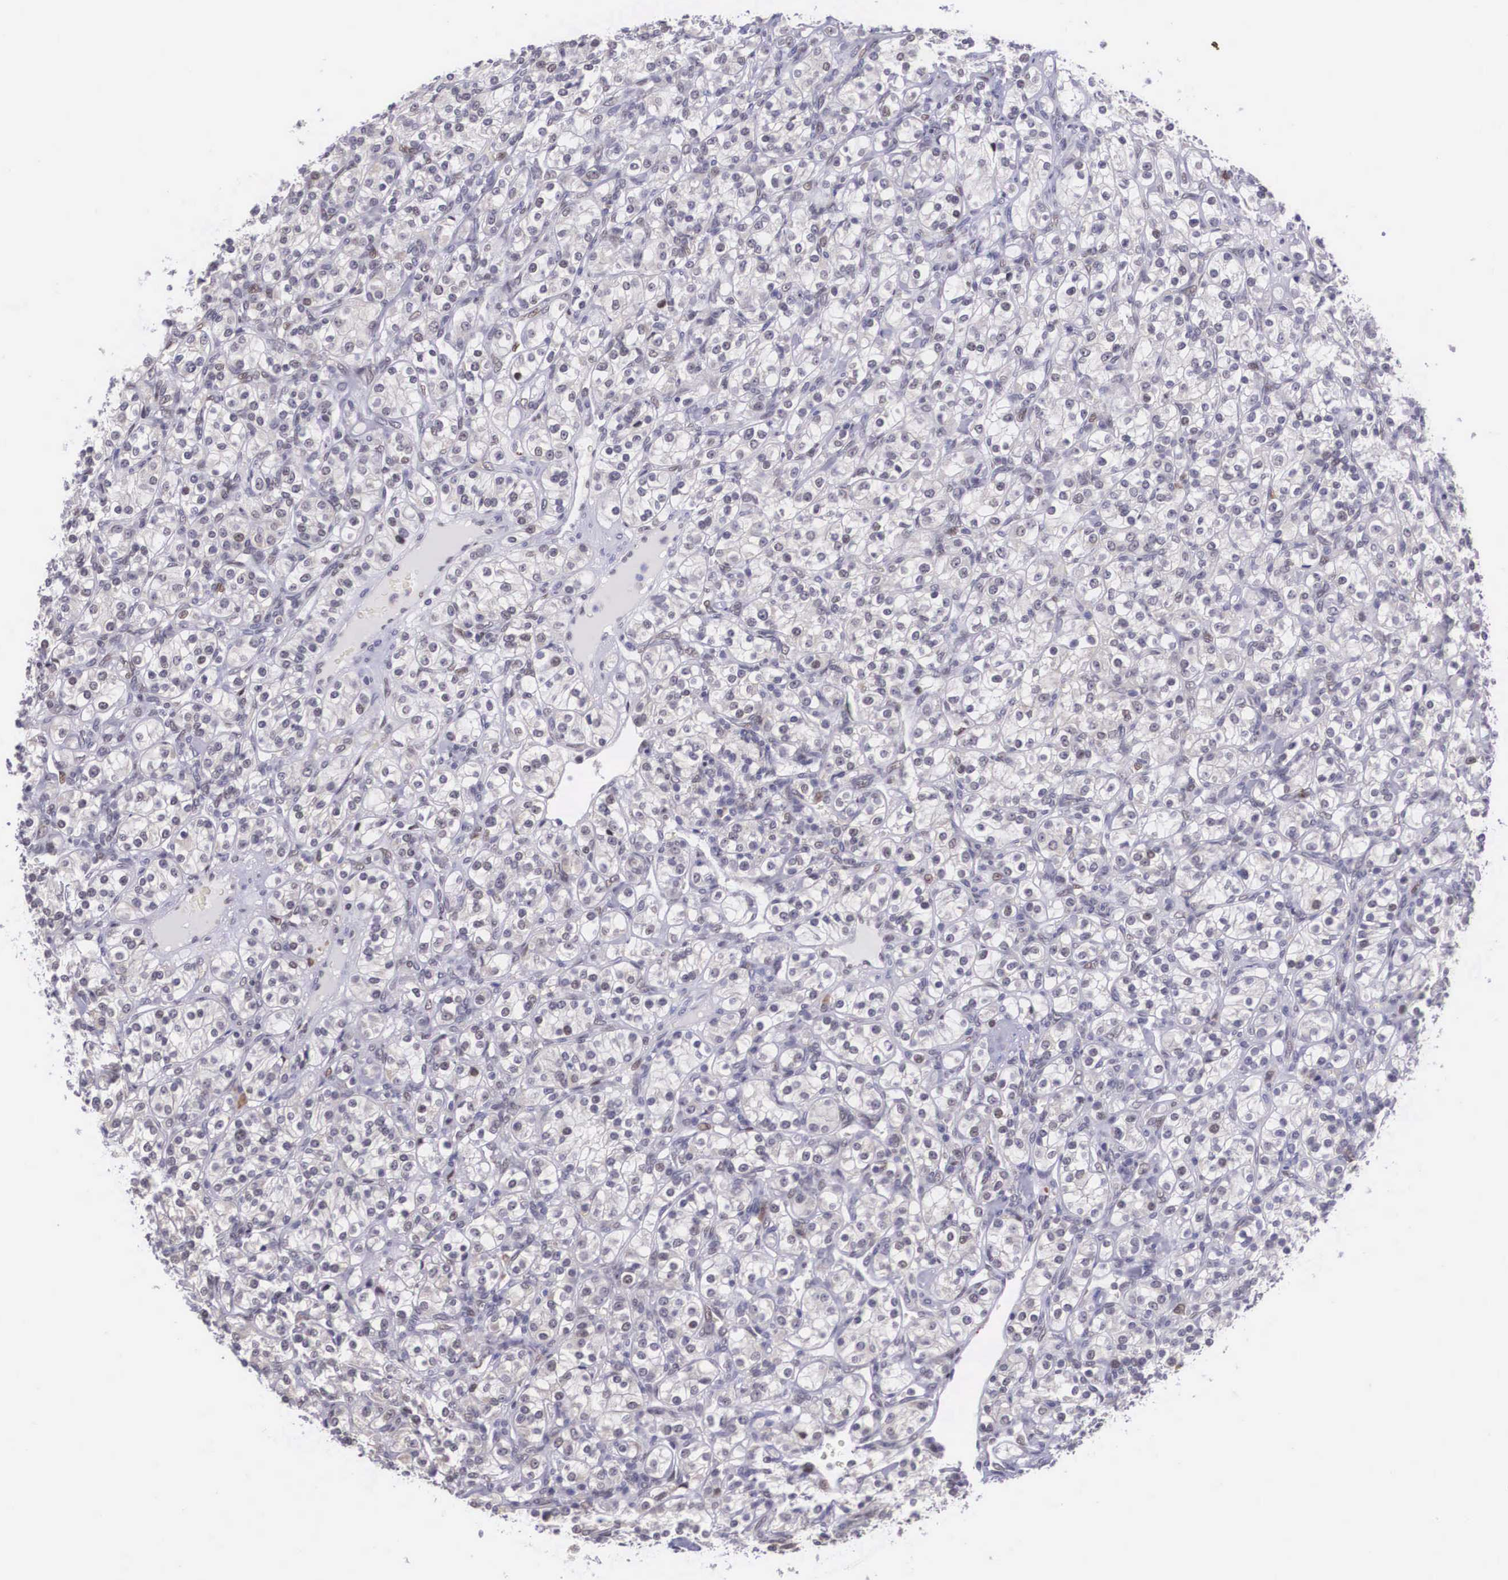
{"staining": {"intensity": "negative", "quantity": "none", "location": "none"}, "tissue": "renal cancer", "cell_type": "Tumor cells", "image_type": "cancer", "snomed": [{"axis": "morphology", "description": "Adenocarcinoma, NOS"}, {"axis": "topography", "description": "Kidney"}], "caption": "IHC image of human adenocarcinoma (renal) stained for a protein (brown), which reveals no positivity in tumor cells. Brightfield microscopy of immunohistochemistry stained with DAB (brown) and hematoxylin (blue), captured at high magnification.", "gene": "SLC25A21", "patient": {"sex": "male", "age": 77}}